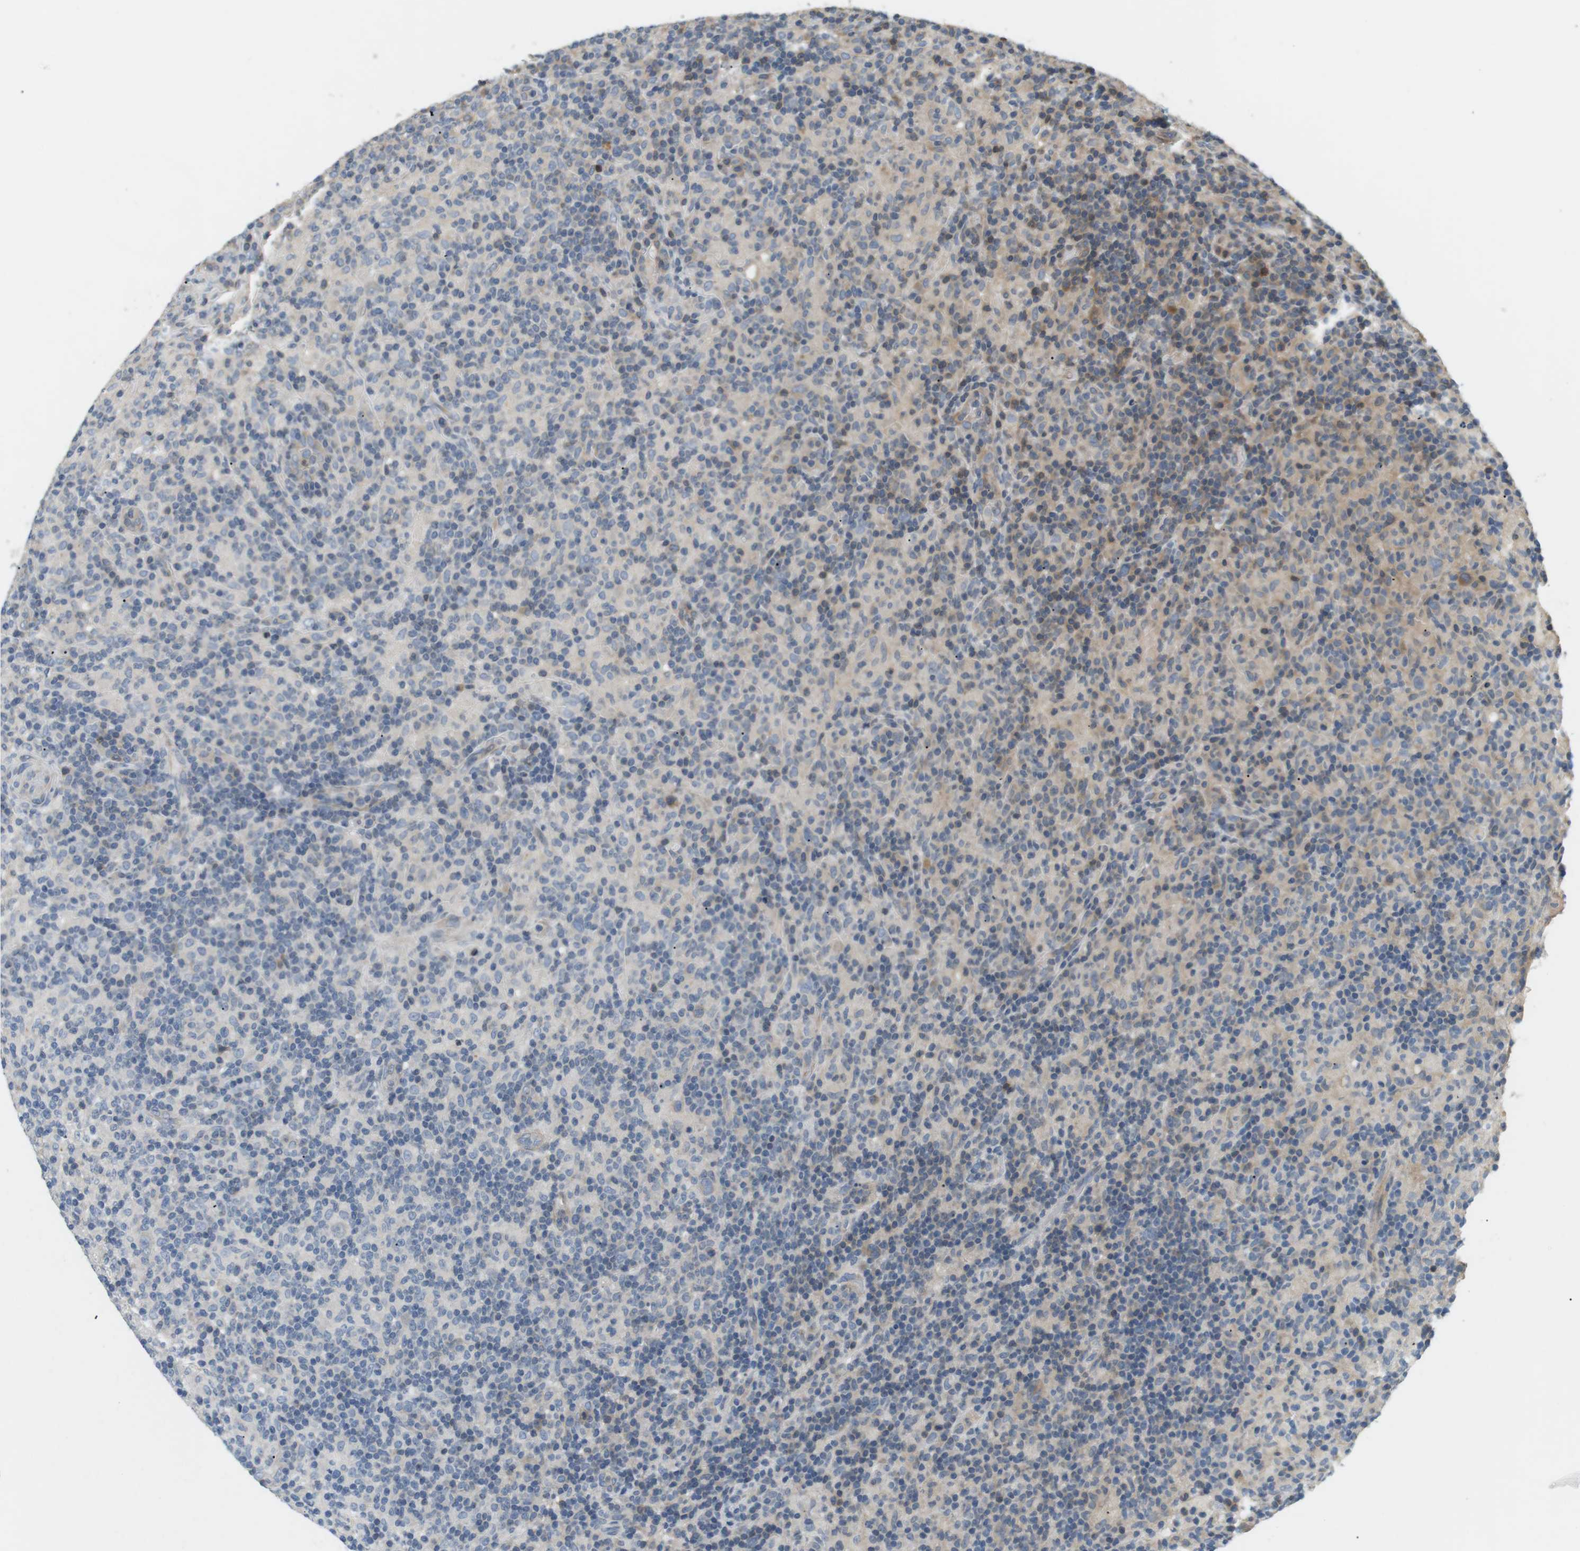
{"staining": {"intensity": "negative", "quantity": "none", "location": "none"}, "tissue": "lymphoma", "cell_type": "Tumor cells", "image_type": "cancer", "snomed": [{"axis": "morphology", "description": "Hodgkin's disease, NOS"}, {"axis": "topography", "description": "Lymph node"}], "caption": "Immunohistochemistry micrograph of human Hodgkin's disease stained for a protein (brown), which reveals no expression in tumor cells.", "gene": "P2RY1", "patient": {"sex": "male", "age": 70}}